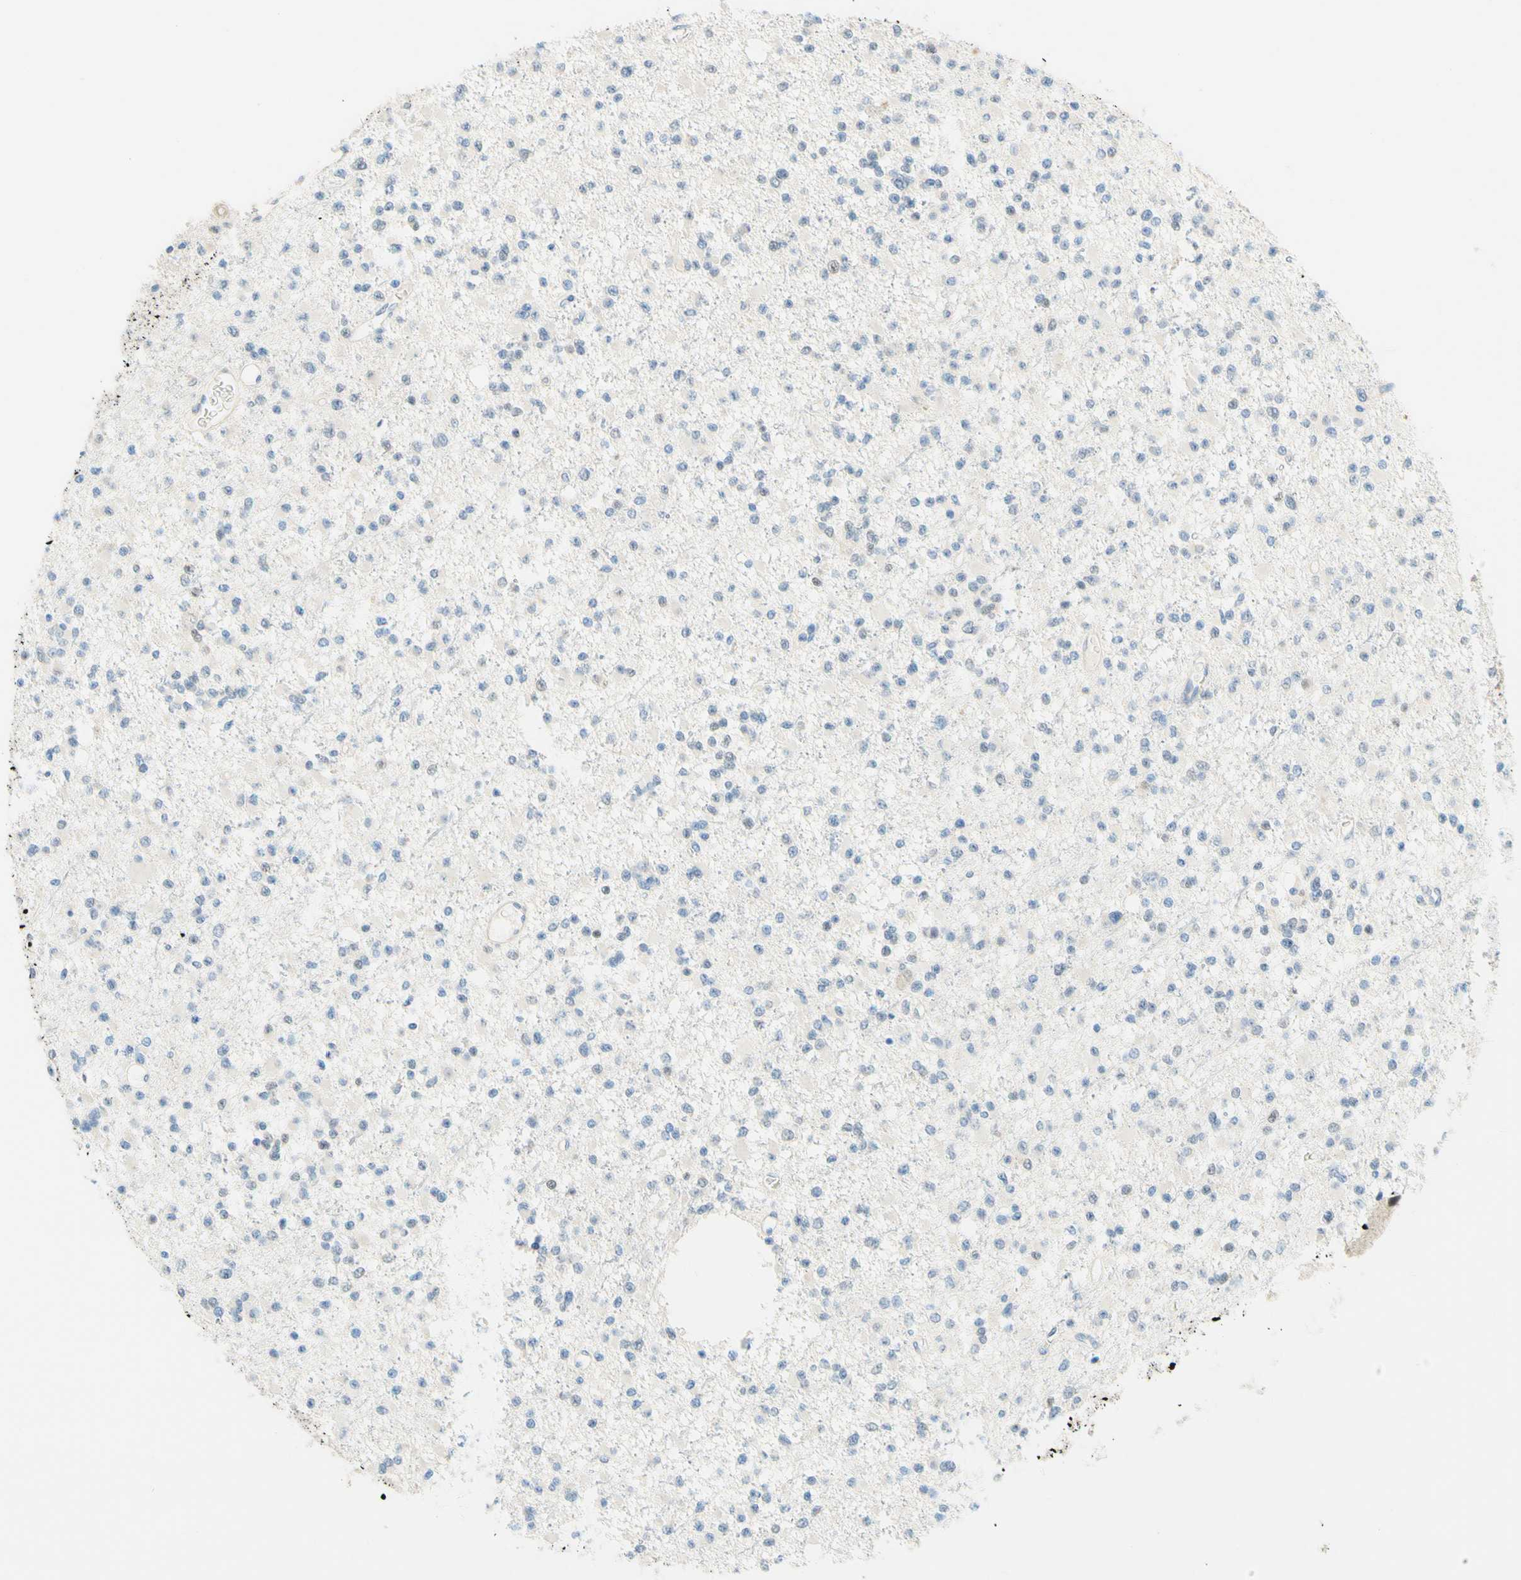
{"staining": {"intensity": "negative", "quantity": "none", "location": "none"}, "tissue": "glioma", "cell_type": "Tumor cells", "image_type": "cancer", "snomed": [{"axis": "morphology", "description": "Glioma, malignant, Low grade"}, {"axis": "topography", "description": "Brain"}], "caption": "A high-resolution photomicrograph shows immunohistochemistry (IHC) staining of glioma, which shows no significant staining in tumor cells.", "gene": "ENTREP2", "patient": {"sex": "female", "age": 22}}